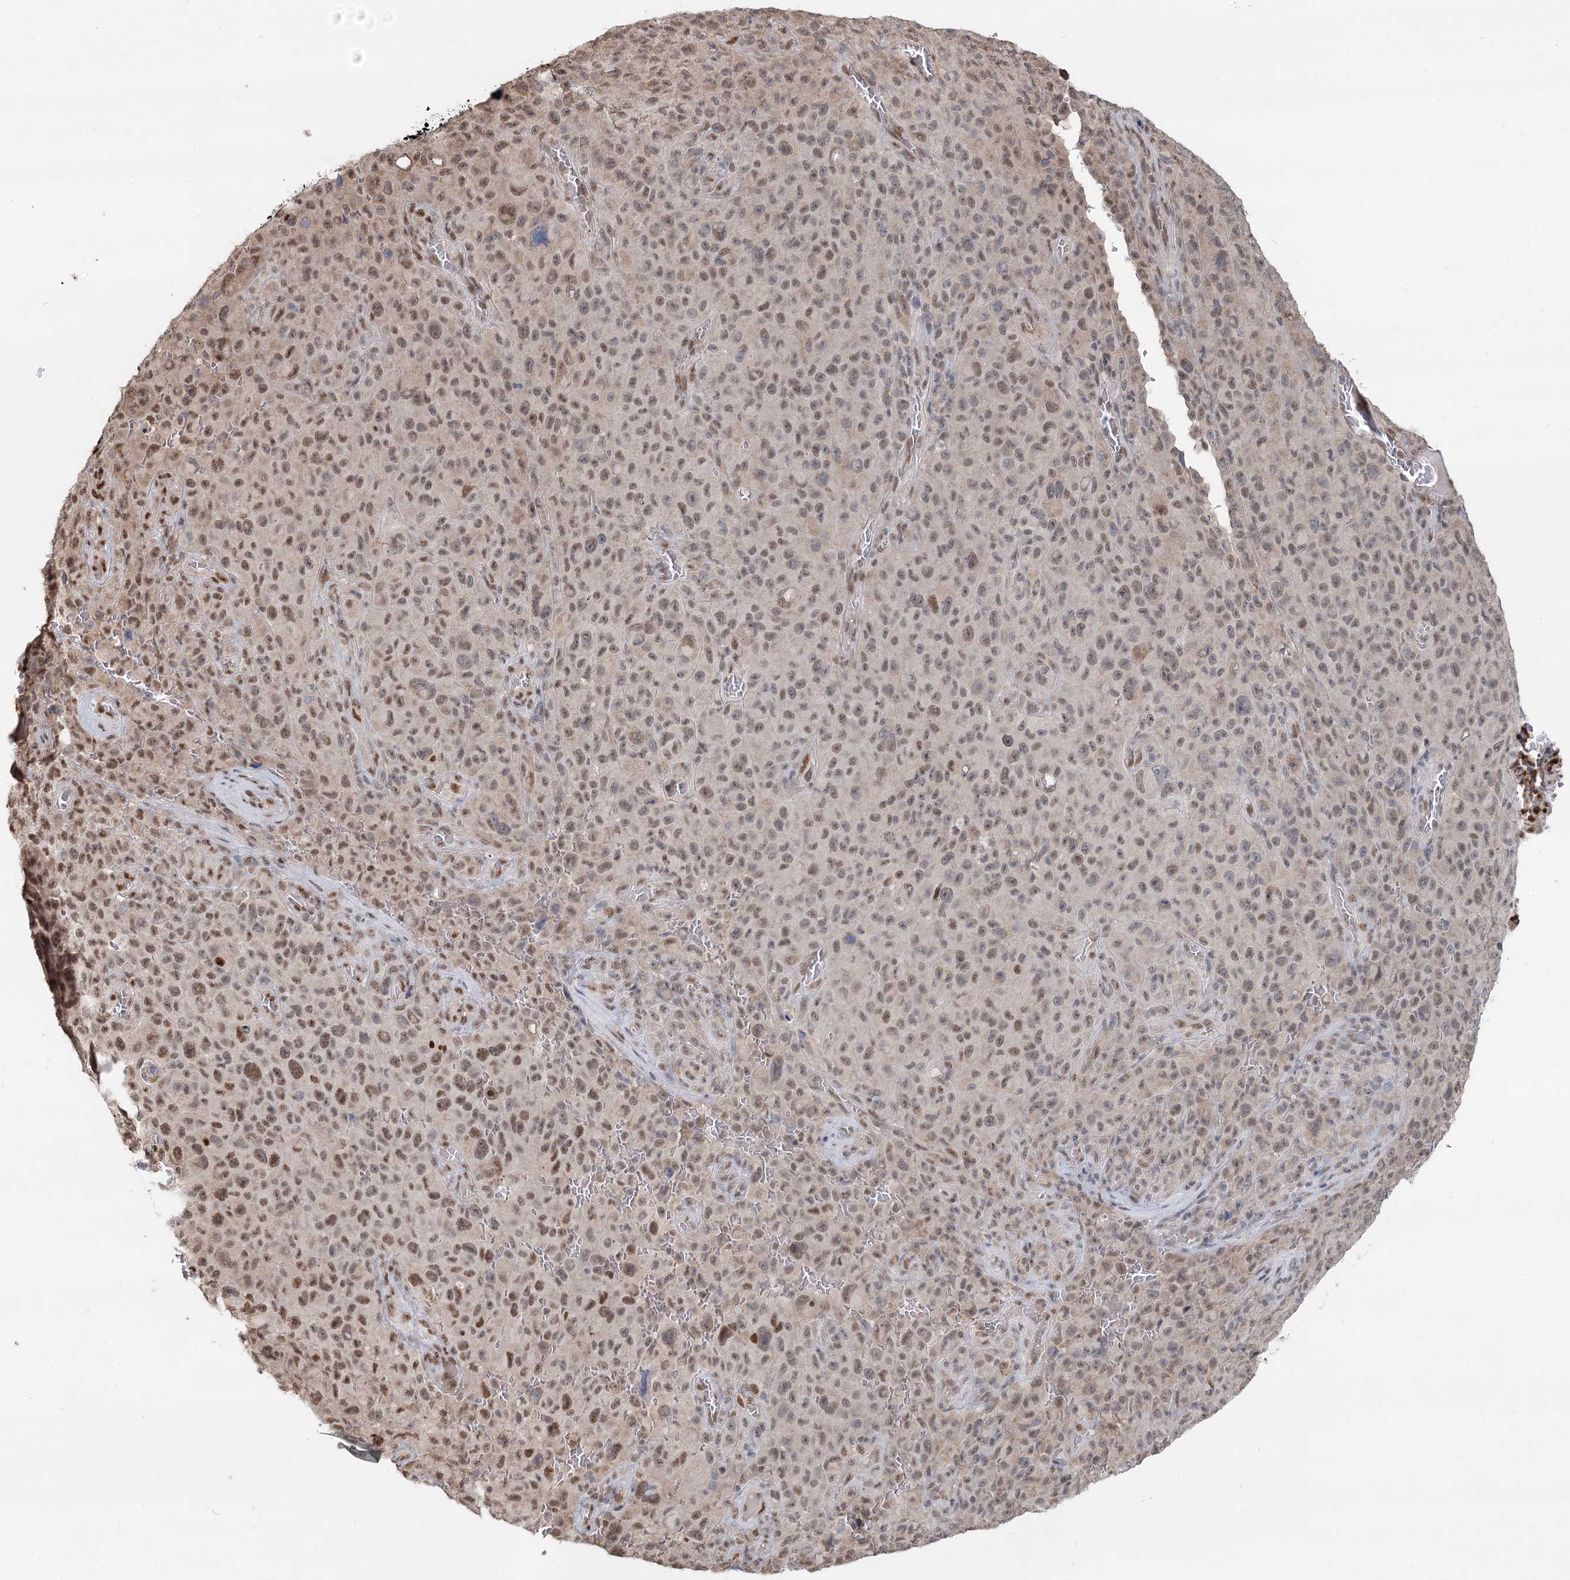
{"staining": {"intensity": "moderate", "quantity": ">75%", "location": "nuclear"}, "tissue": "melanoma", "cell_type": "Tumor cells", "image_type": "cancer", "snomed": [{"axis": "morphology", "description": "Malignant melanoma, NOS"}, {"axis": "topography", "description": "Skin"}], "caption": "The immunohistochemical stain highlights moderate nuclear positivity in tumor cells of malignant melanoma tissue. The staining was performed using DAB, with brown indicating positive protein expression. Nuclei are stained blue with hematoxylin.", "gene": "GPALPP1", "patient": {"sex": "female", "age": 82}}